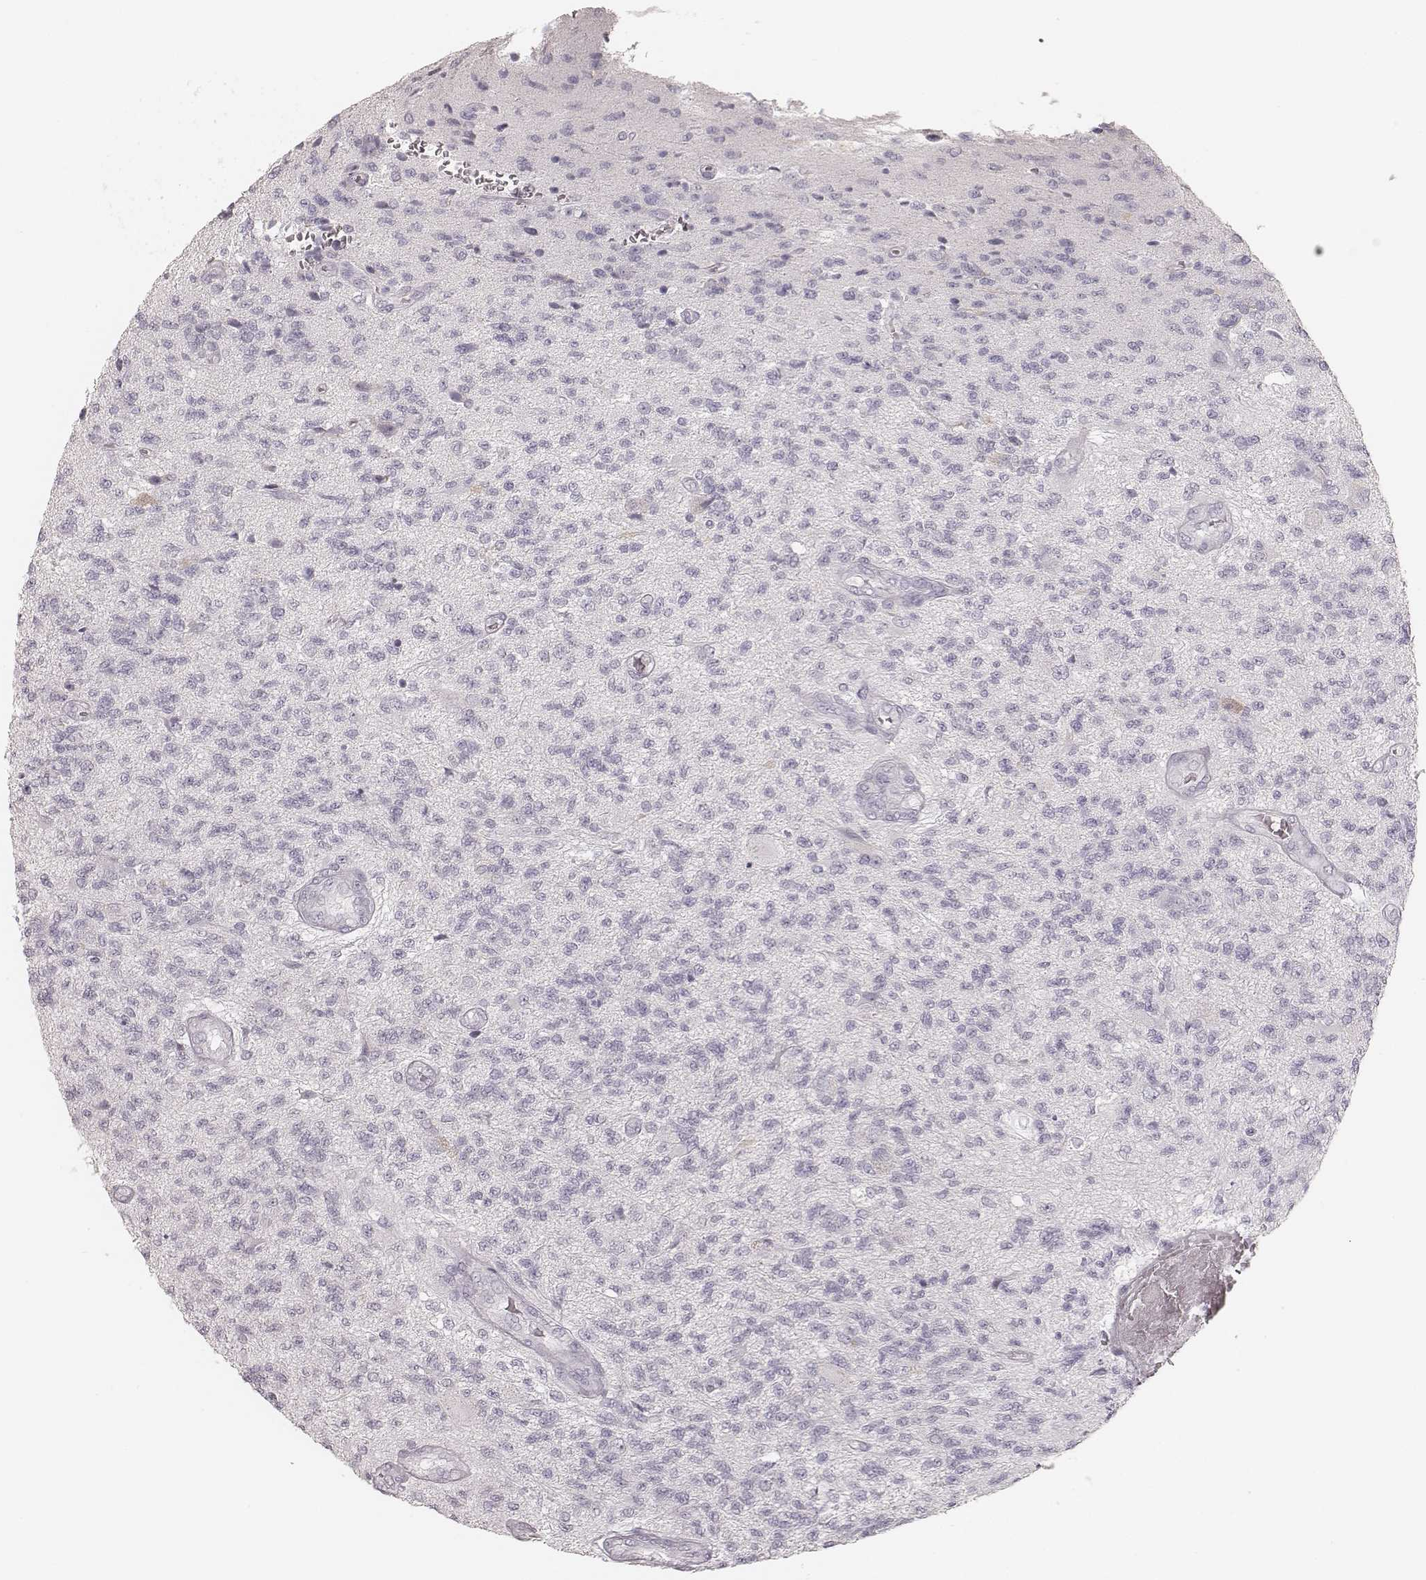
{"staining": {"intensity": "negative", "quantity": "none", "location": "none"}, "tissue": "glioma", "cell_type": "Tumor cells", "image_type": "cancer", "snomed": [{"axis": "morphology", "description": "Glioma, malignant, High grade"}, {"axis": "topography", "description": "Brain"}], "caption": "IHC histopathology image of human malignant glioma (high-grade) stained for a protein (brown), which exhibits no positivity in tumor cells.", "gene": "KRT31", "patient": {"sex": "male", "age": 56}}